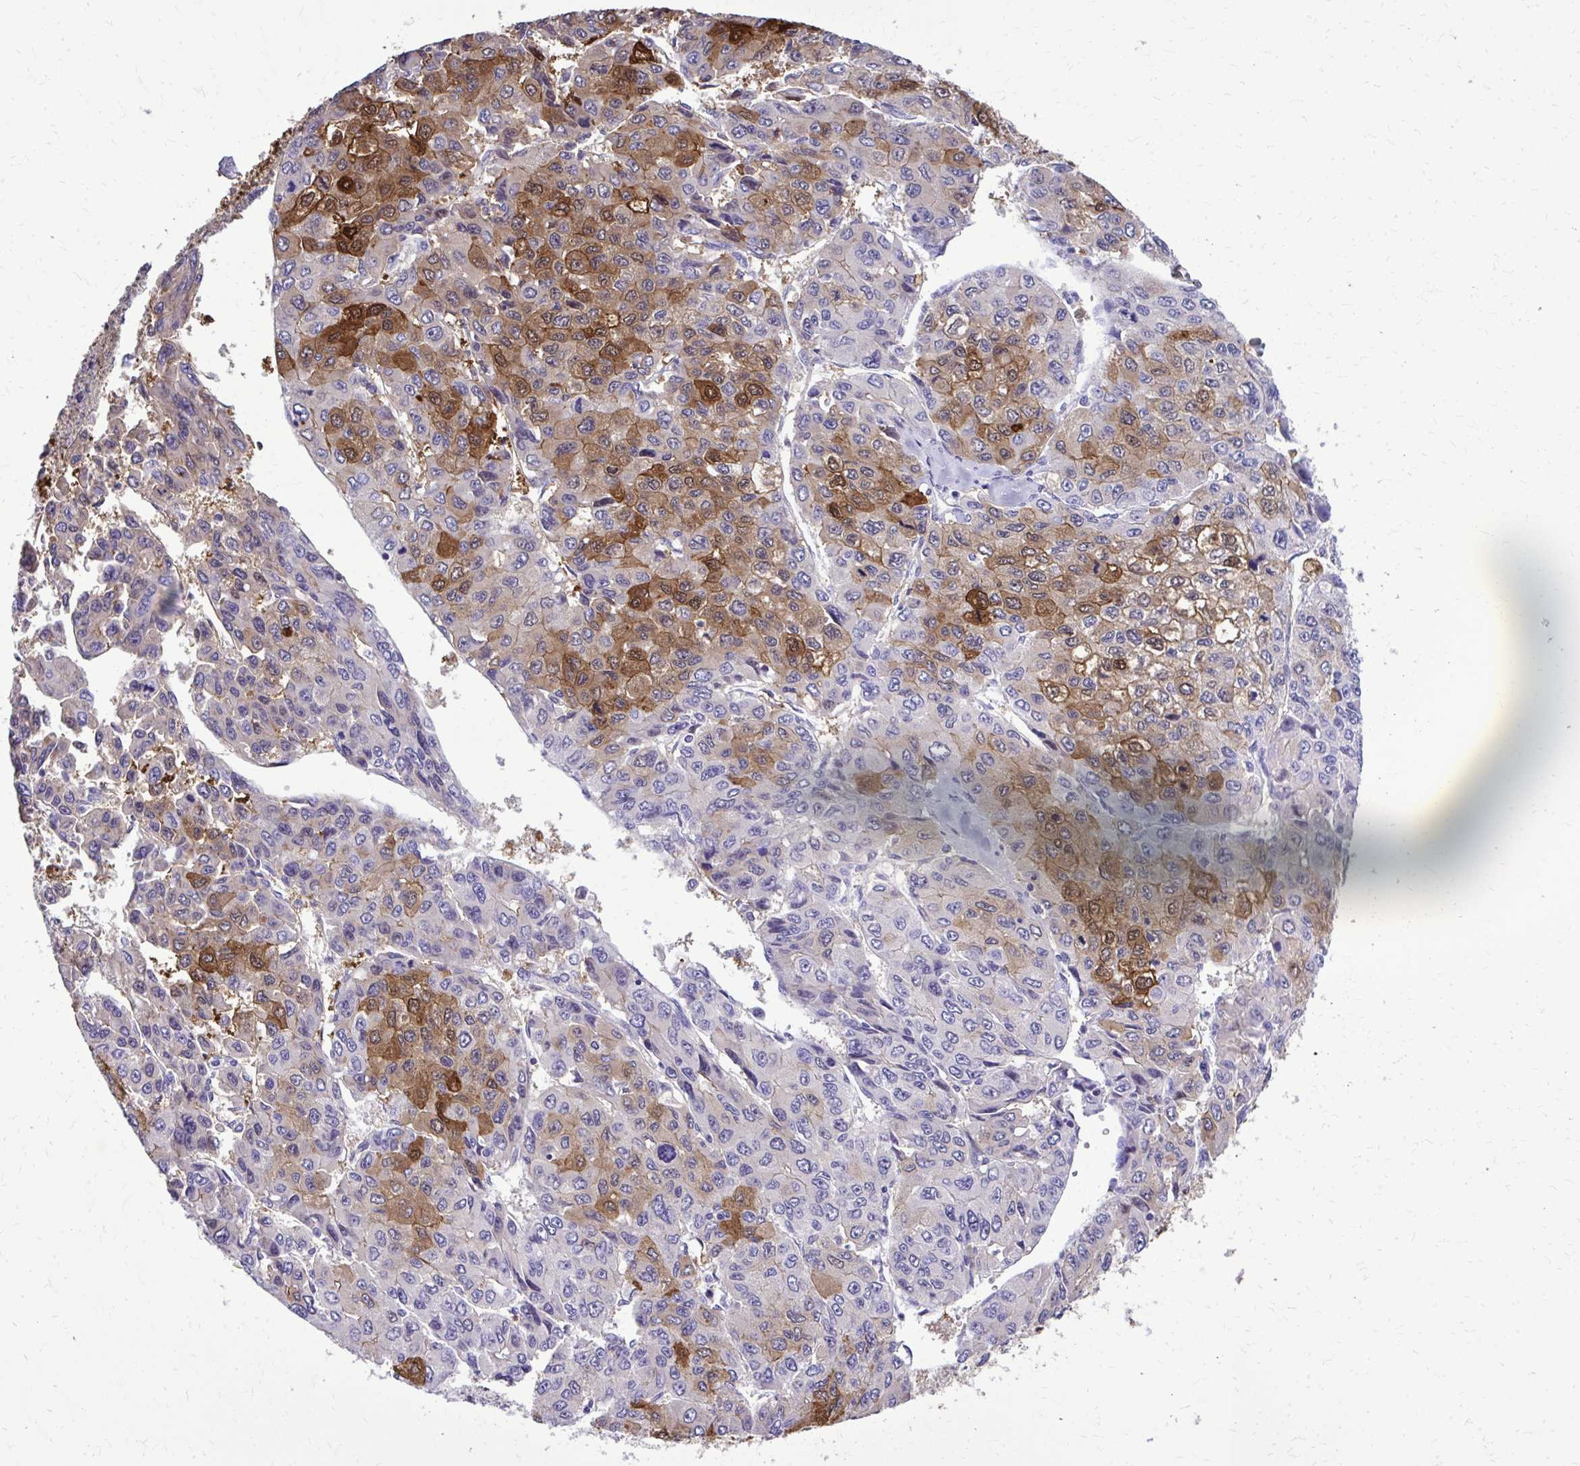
{"staining": {"intensity": "strong", "quantity": "25%-75%", "location": "cytoplasmic/membranous,nuclear"}, "tissue": "liver cancer", "cell_type": "Tumor cells", "image_type": "cancer", "snomed": [{"axis": "morphology", "description": "Carcinoma, Hepatocellular, NOS"}, {"axis": "topography", "description": "Liver"}], "caption": "Hepatocellular carcinoma (liver) was stained to show a protein in brown. There is high levels of strong cytoplasmic/membranous and nuclear positivity in approximately 25%-75% of tumor cells. (Brightfield microscopy of DAB IHC at high magnification).", "gene": "RASL11B", "patient": {"sex": "female", "age": 66}}